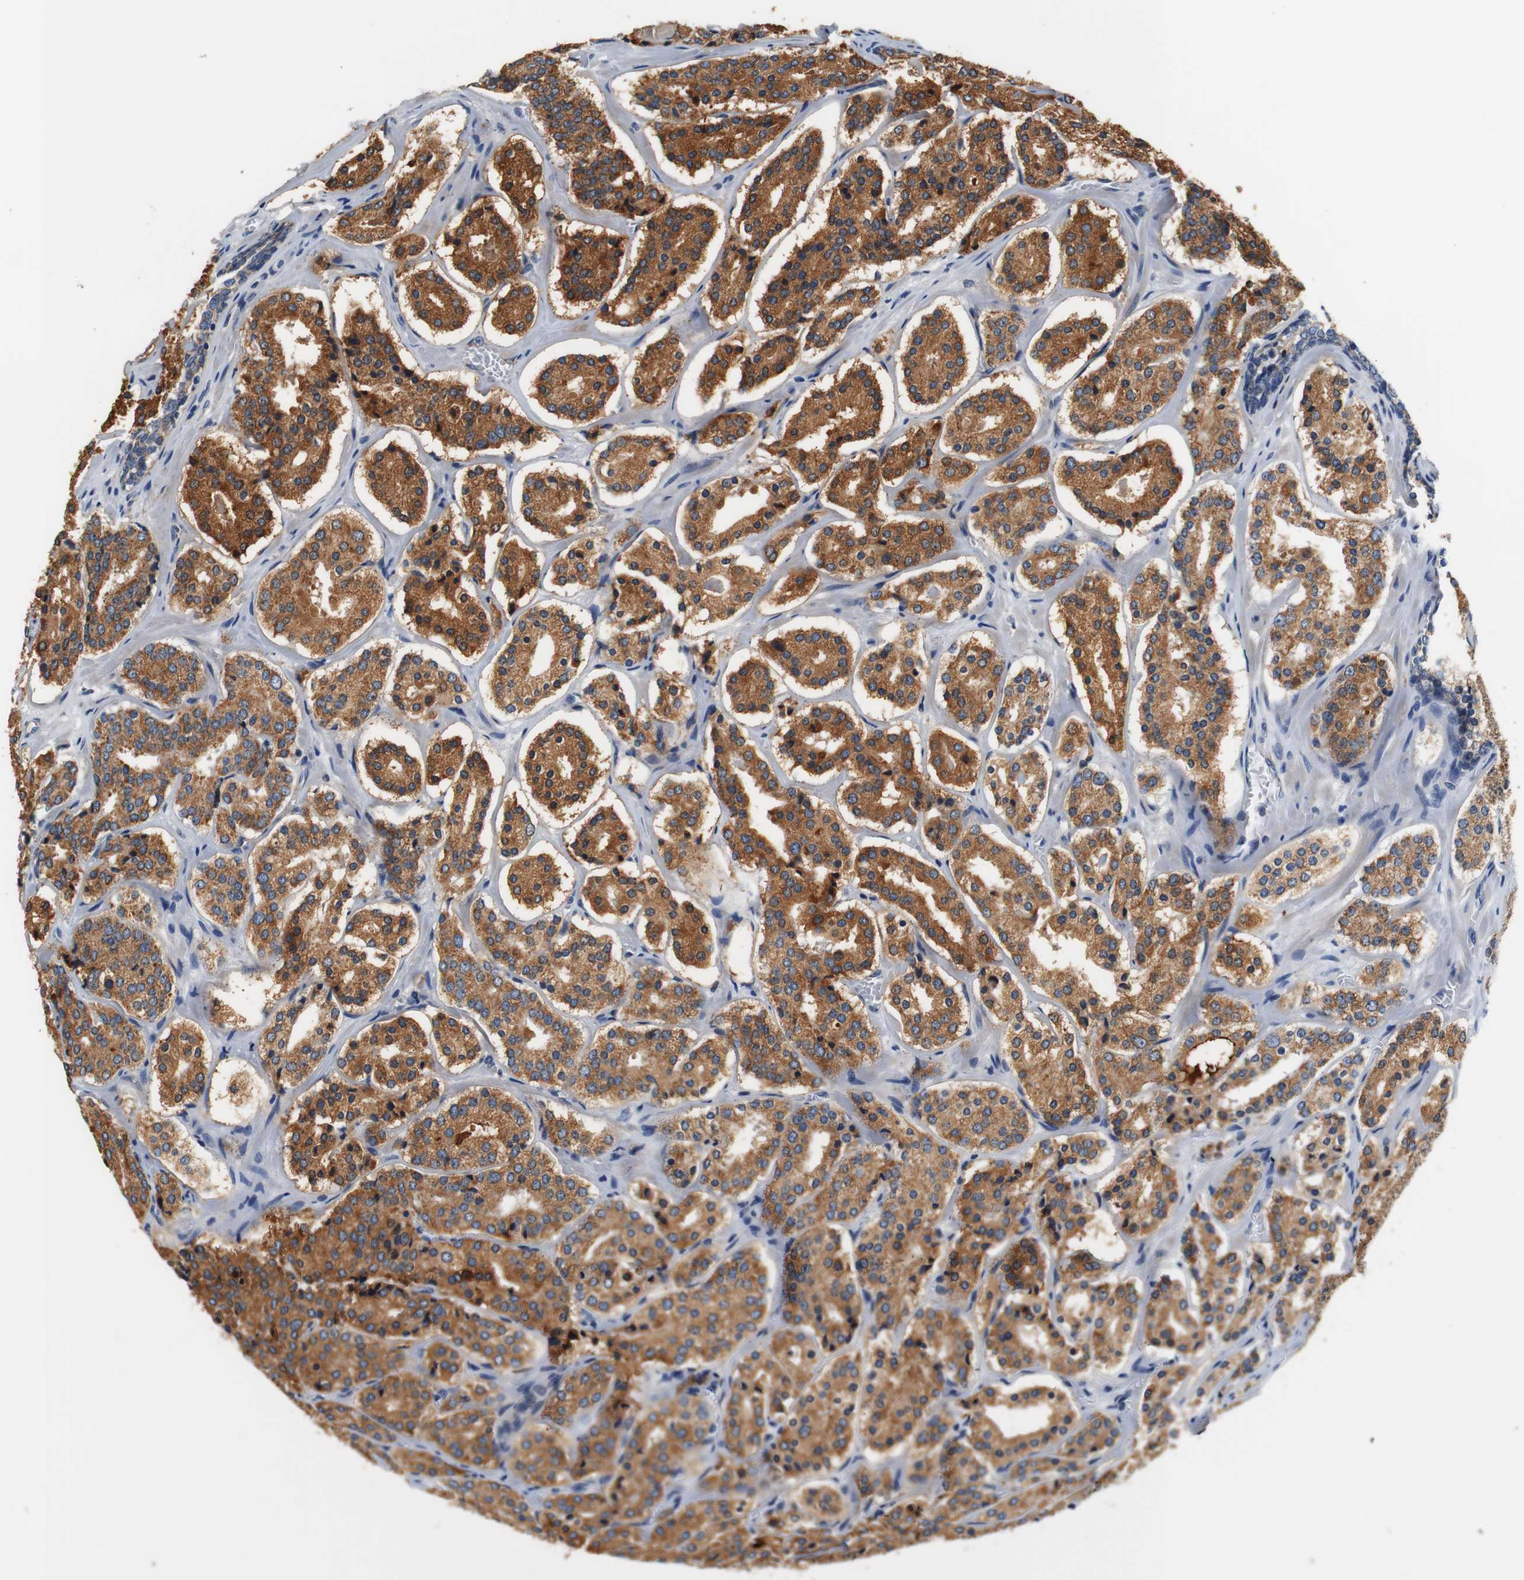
{"staining": {"intensity": "moderate", "quantity": ">75%", "location": "cytoplasmic/membranous"}, "tissue": "prostate cancer", "cell_type": "Tumor cells", "image_type": "cancer", "snomed": [{"axis": "morphology", "description": "Adenocarcinoma, High grade"}, {"axis": "topography", "description": "Prostate"}], "caption": "Prostate high-grade adenocarcinoma stained with immunohistochemistry shows moderate cytoplasmic/membranous positivity in approximately >75% of tumor cells.", "gene": "LRP4", "patient": {"sex": "male", "age": 60}}